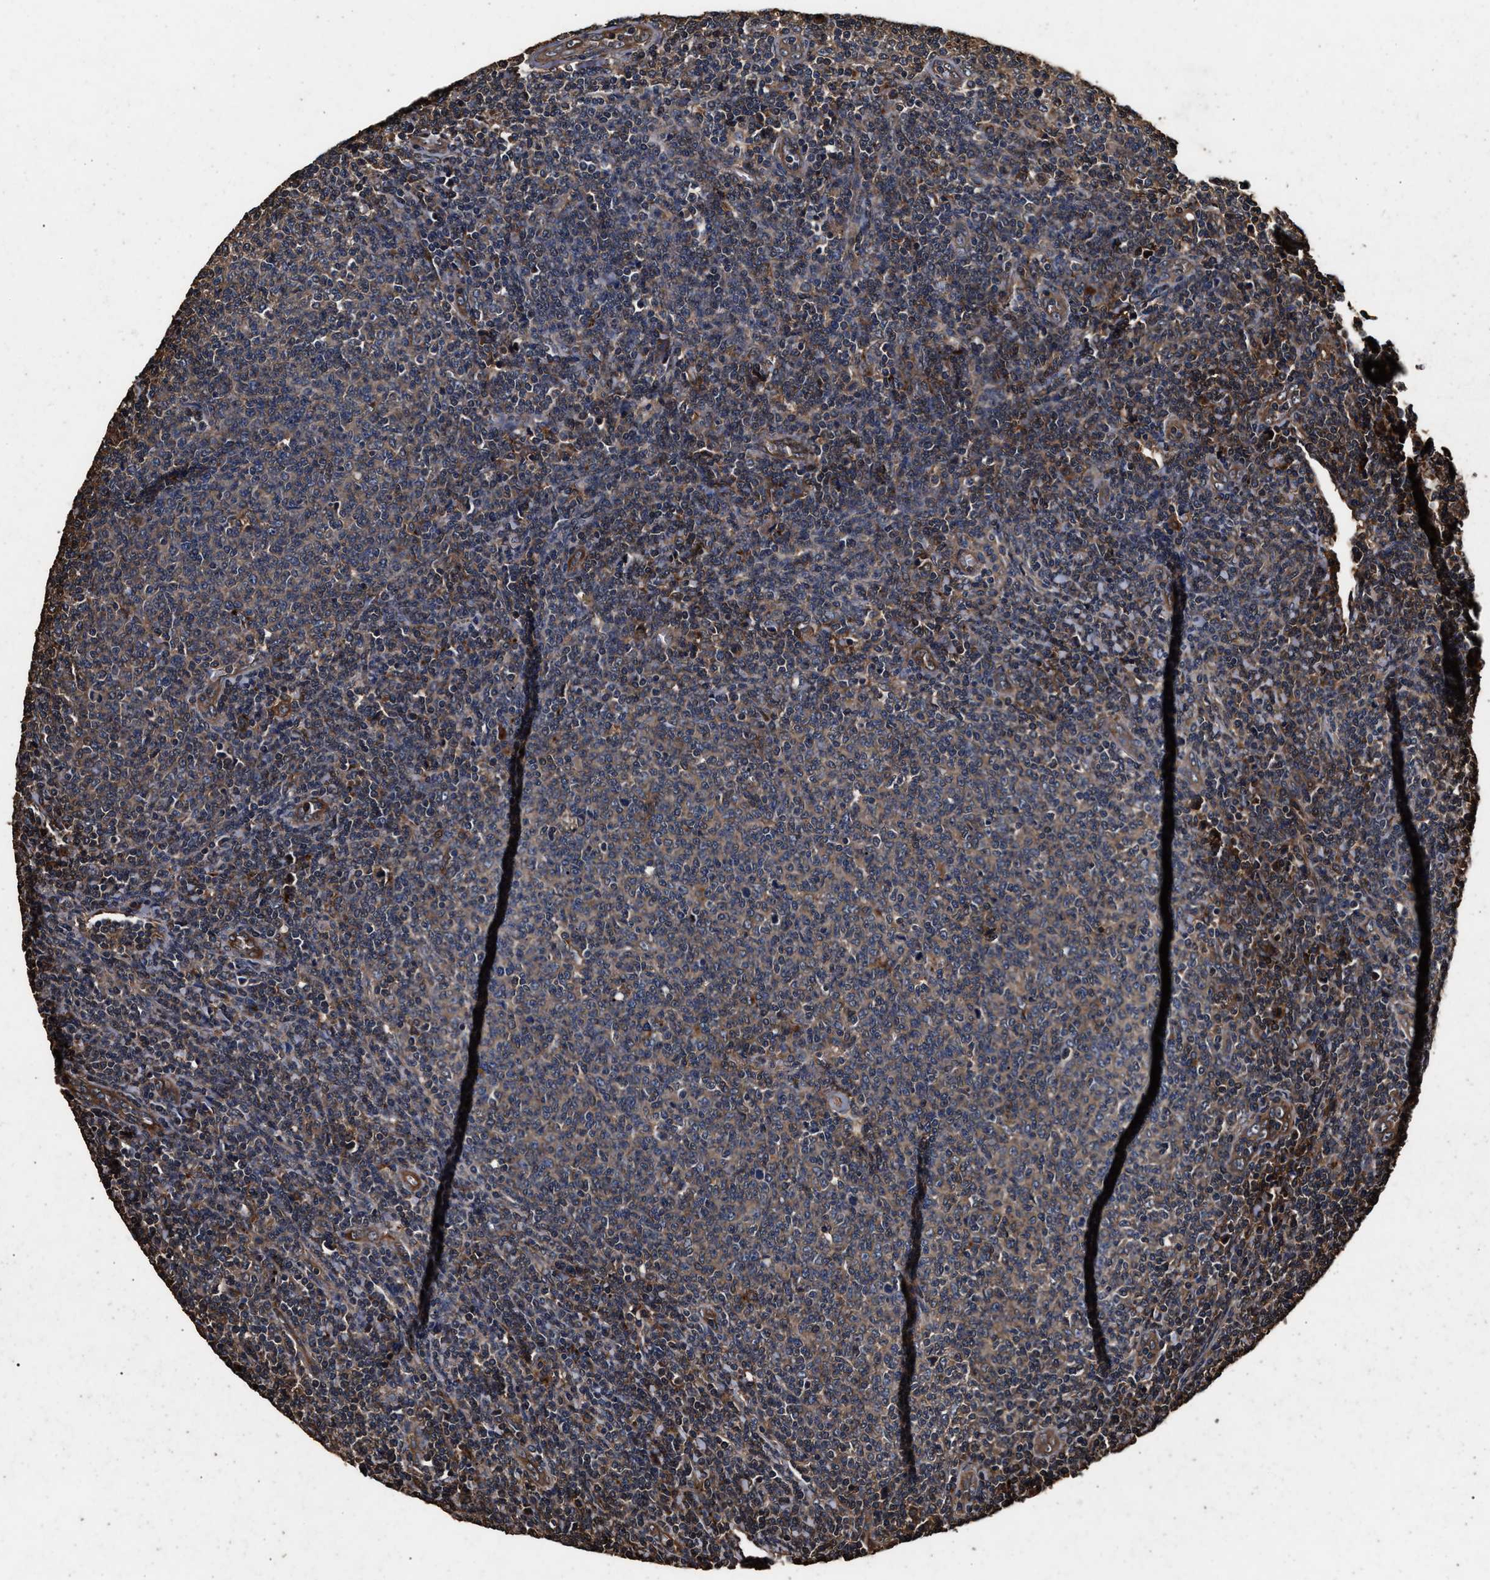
{"staining": {"intensity": "moderate", "quantity": "25%-75%", "location": "cytoplasmic/membranous"}, "tissue": "lymphoma", "cell_type": "Tumor cells", "image_type": "cancer", "snomed": [{"axis": "morphology", "description": "Malignant lymphoma, non-Hodgkin's type, Low grade"}, {"axis": "topography", "description": "Lymph node"}], "caption": "Brown immunohistochemical staining in human lymphoma exhibits moderate cytoplasmic/membranous expression in about 25%-75% of tumor cells. (brown staining indicates protein expression, while blue staining denotes nuclei).", "gene": "KYAT1", "patient": {"sex": "male", "age": 66}}